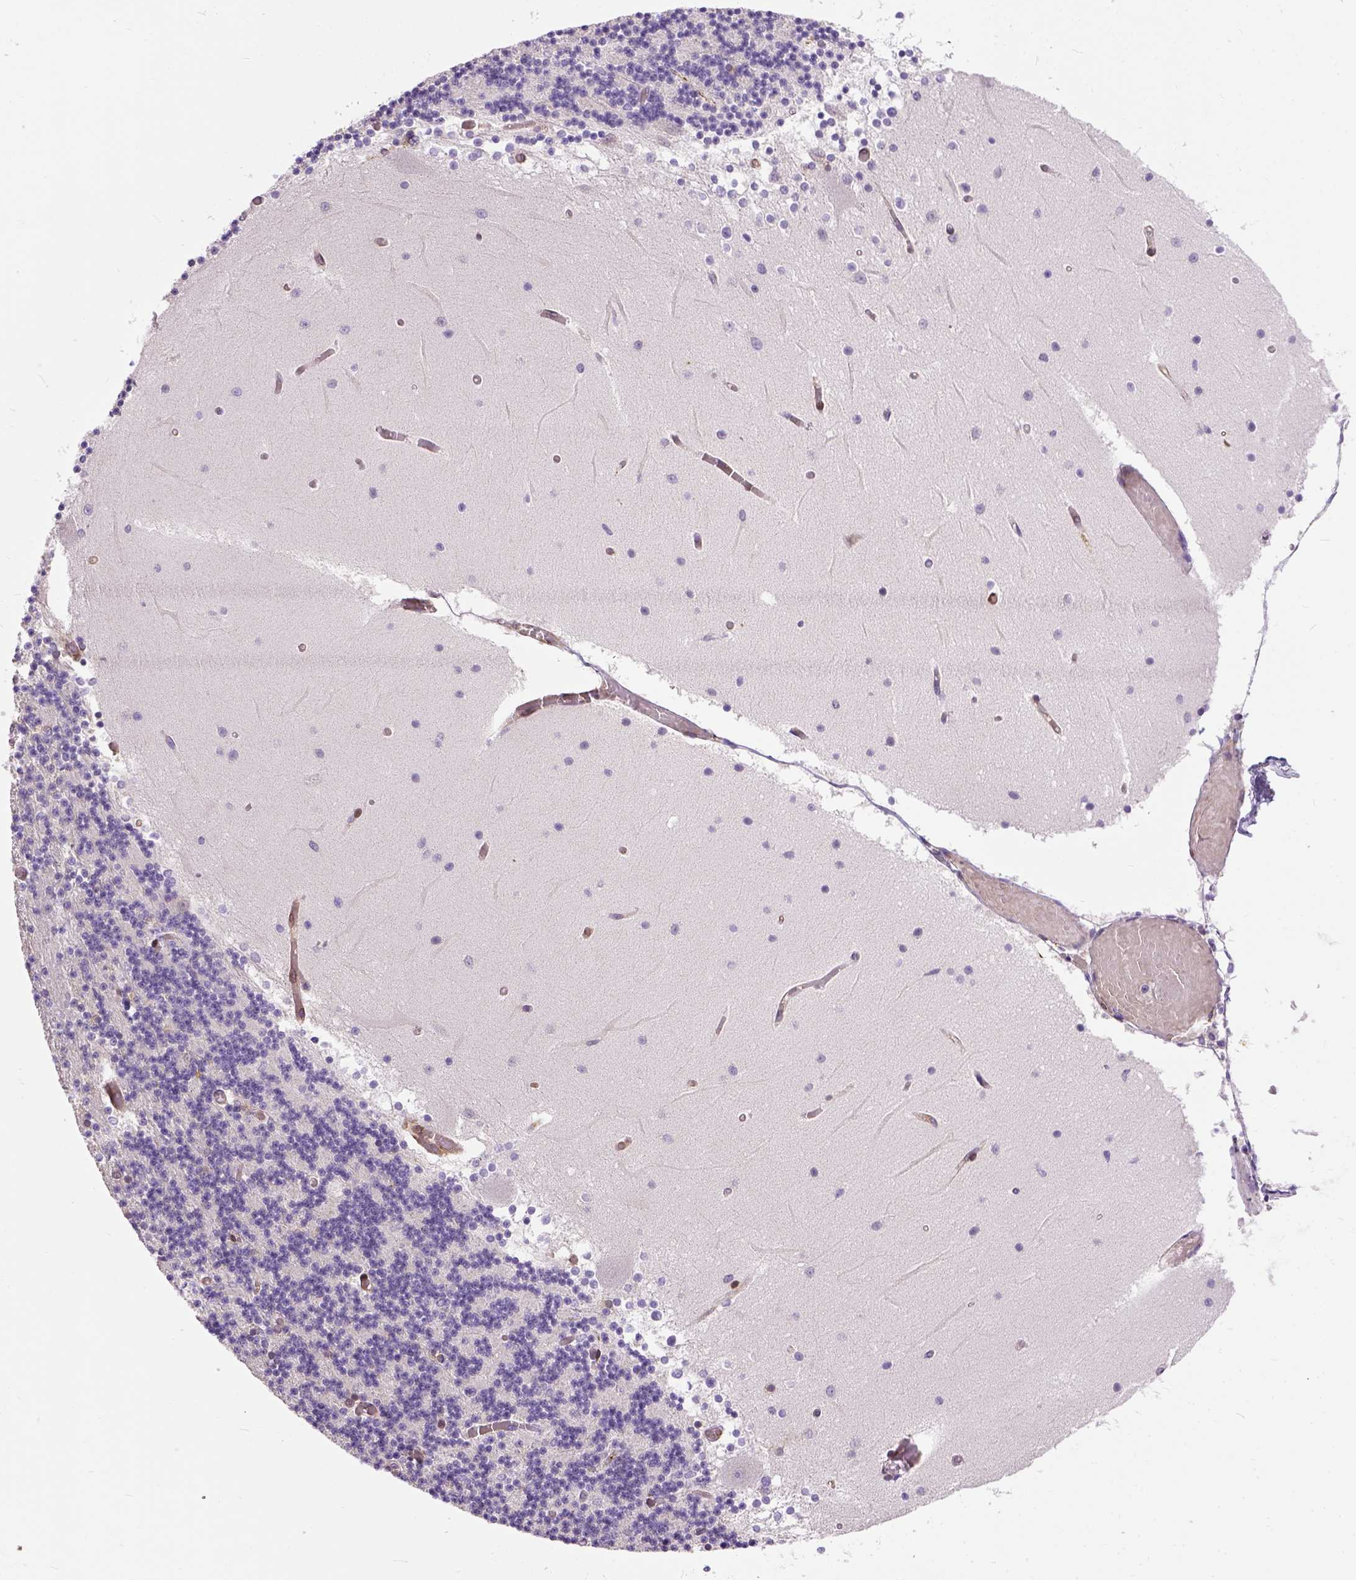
{"staining": {"intensity": "strong", "quantity": "<25%", "location": "cytoplasmic/membranous"}, "tissue": "cerebellum", "cell_type": "Cells in granular layer", "image_type": "normal", "snomed": [{"axis": "morphology", "description": "Normal tissue, NOS"}, {"axis": "topography", "description": "Cerebellum"}], "caption": "About <25% of cells in granular layer in unremarkable cerebellum show strong cytoplasmic/membranous protein positivity as visualized by brown immunohistochemical staining.", "gene": "KAZN", "patient": {"sex": "female", "age": 28}}